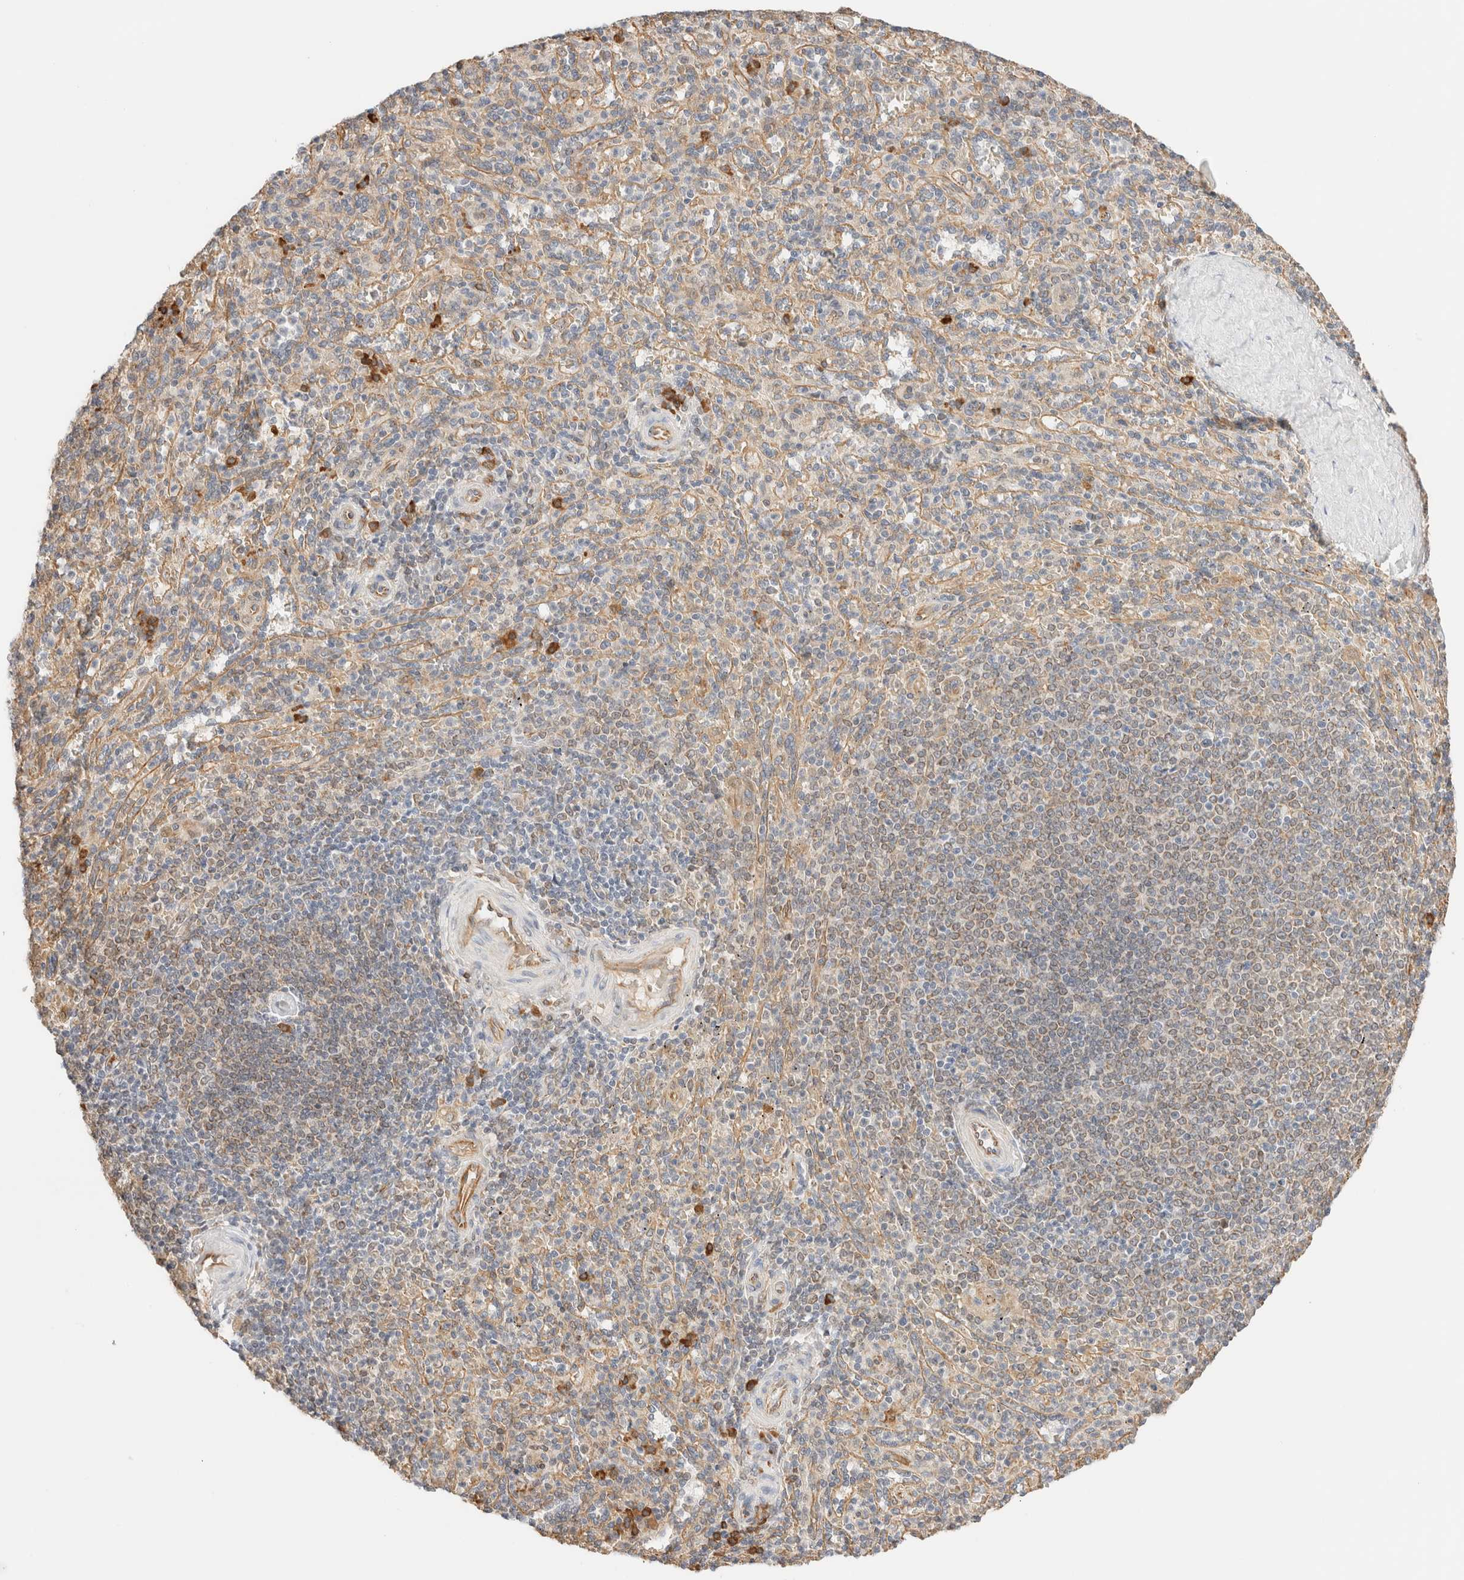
{"staining": {"intensity": "moderate", "quantity": "<25%", "location": "cytoplasmic/membranous"}, "tissue": "spleen", "cell_type": "Cells in red pulp", "image_type": "normal", "snomed": [{"axis": "morphology", "description": "Normal tissue, NOS"}, {"axis": "topography", "description": "Spleen"}], "caption": "Moderate cytoplasmic/membranous protein expression is appreciated in about <25% of cells in red pulp in spleen.", "gene": "SYVN1", "patient": {"sex": "male", "age": 36}}